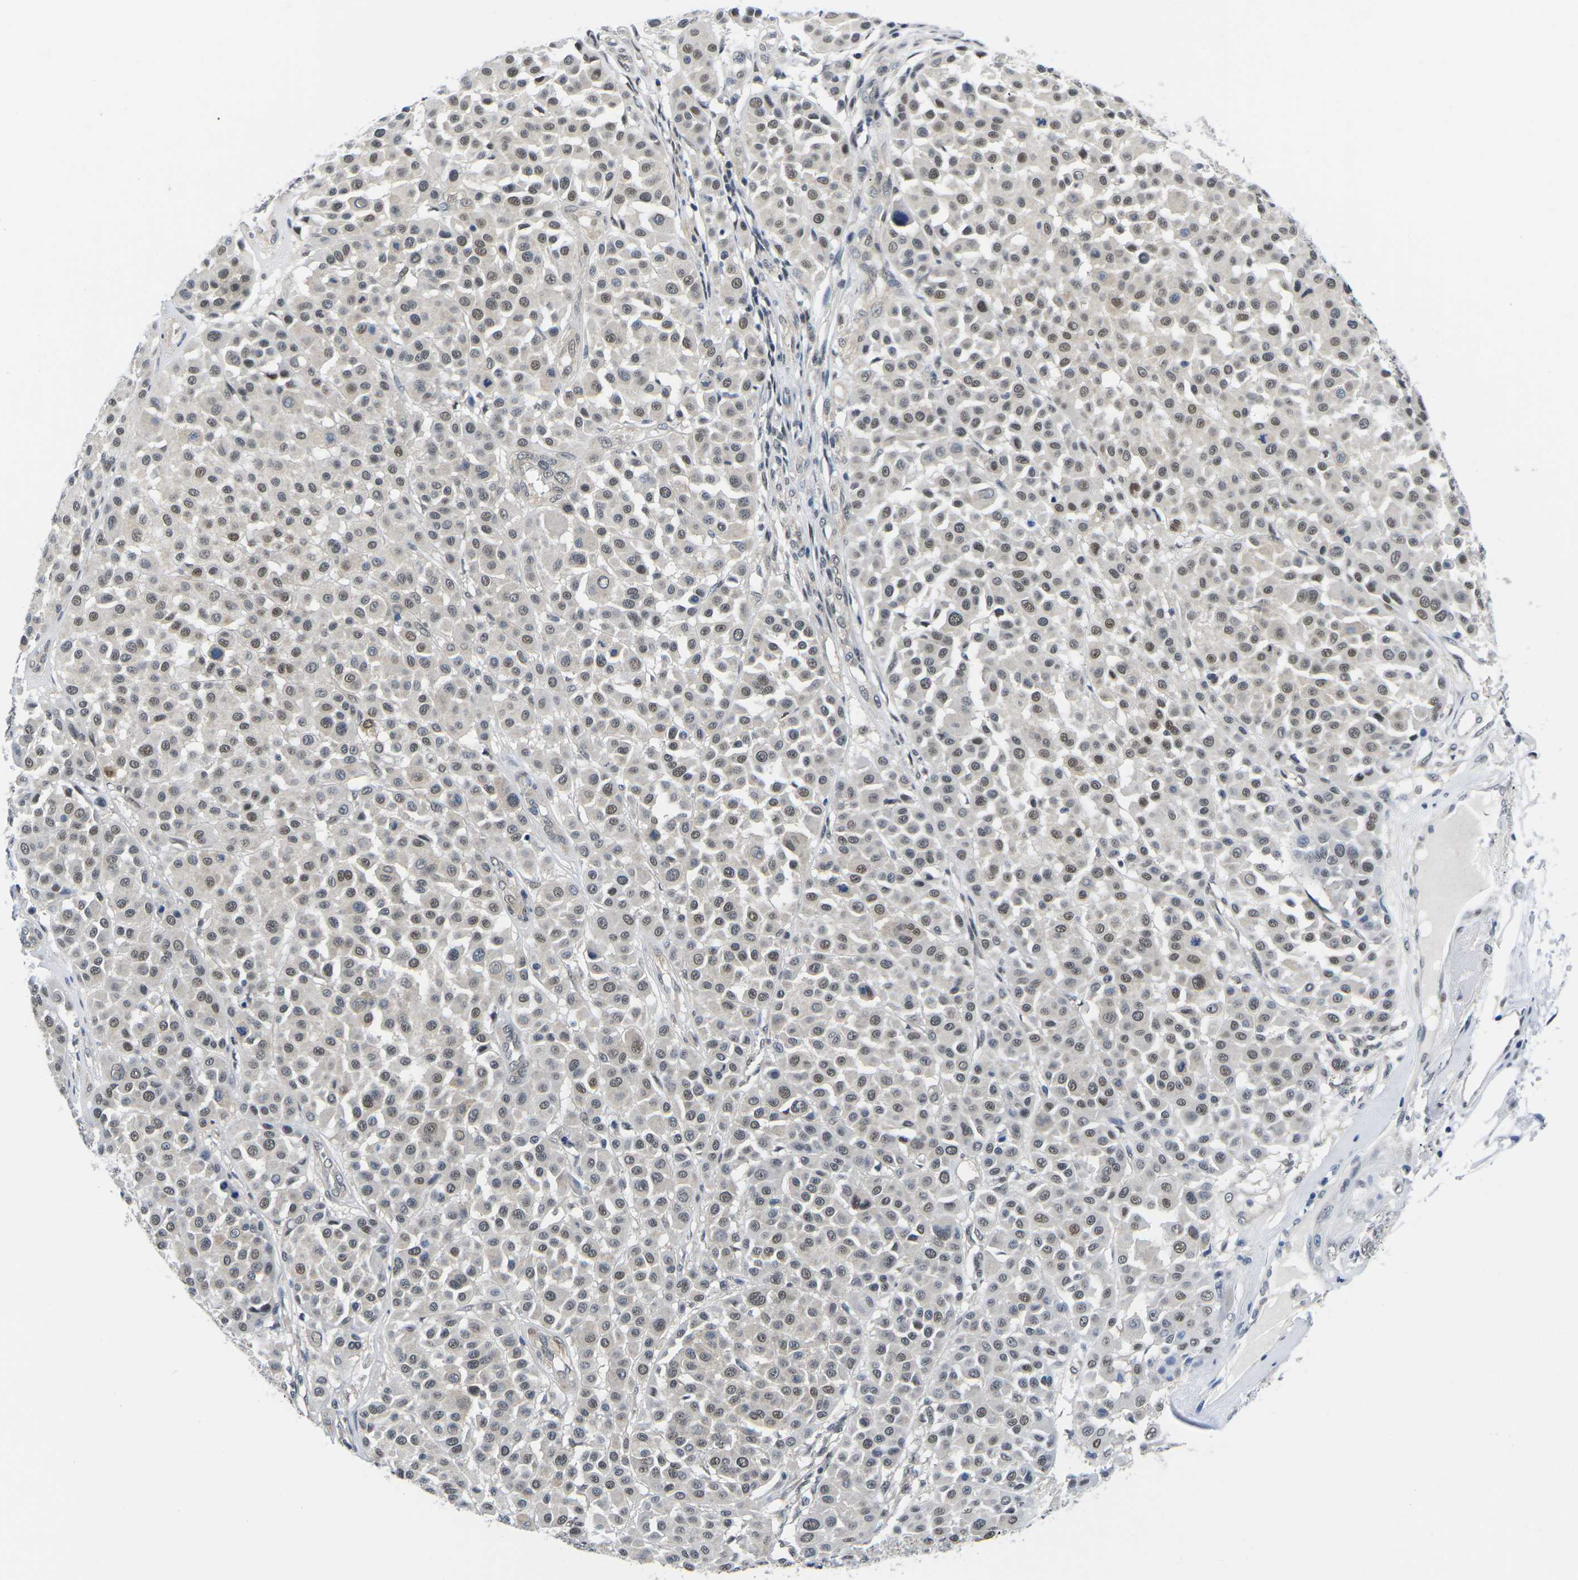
{"staining": {"intensity": "weak", "quantity": ">75%", "location": "nuclear"}, "tissue": "melanoma", "cell_type": "Tumor cells", "image_type": "cancer", "snomed": [{"axis": "morphology", "description": "Malignant melanoma, Metastatic site"}, {"axis": "topography", "description": "Soft tissue"}], "caption": "Brown immunohistochemical staining in melanoma reveals weak nuclear positivity in approximately >75% of tumor cells. The protein of interest is shown in brown color, while the nuclei are stained blue.", "gene": "UBA7", "patient": {"sex": "male", "age": 41}}